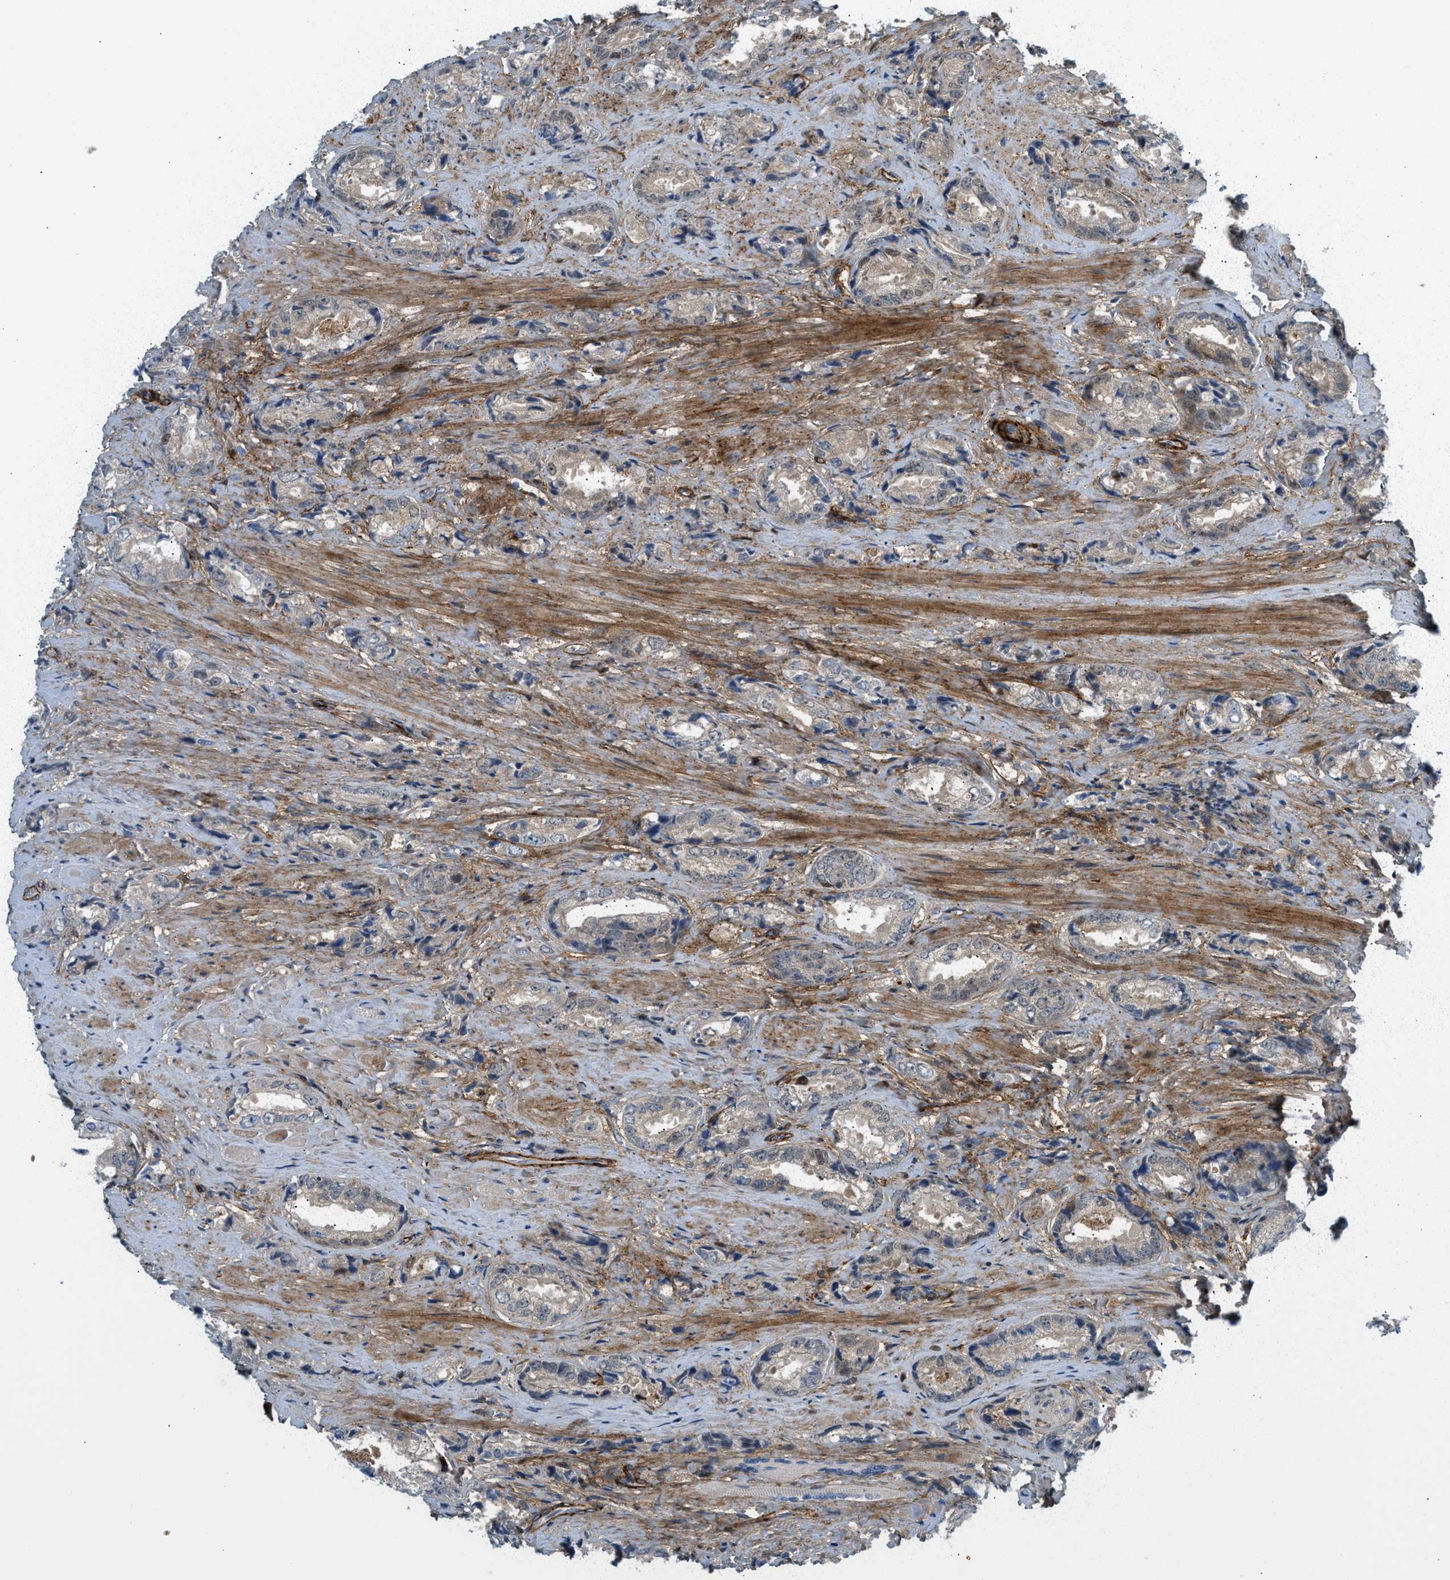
{"staining": {"intensity": "weak", "quantity": ">75%", "location": "cytoplasmic/membranous"}, "tissue": "prostate cancer", "cell_type": "Tumor cells", "image_type": "cancer", "snomed": [{"axis": "morphology", "description": "Adenocarcinoma, High grade"}, {"axis": "topography", "description": "Prostate"}], "caption": "Immunohistochemical staining of prostate cancer displays weak cytoplasmic/membranous protein staining in about >75% of tumor cells.", "gene": "EDNRA", "patient": {"sex": "male", "age": 61}}